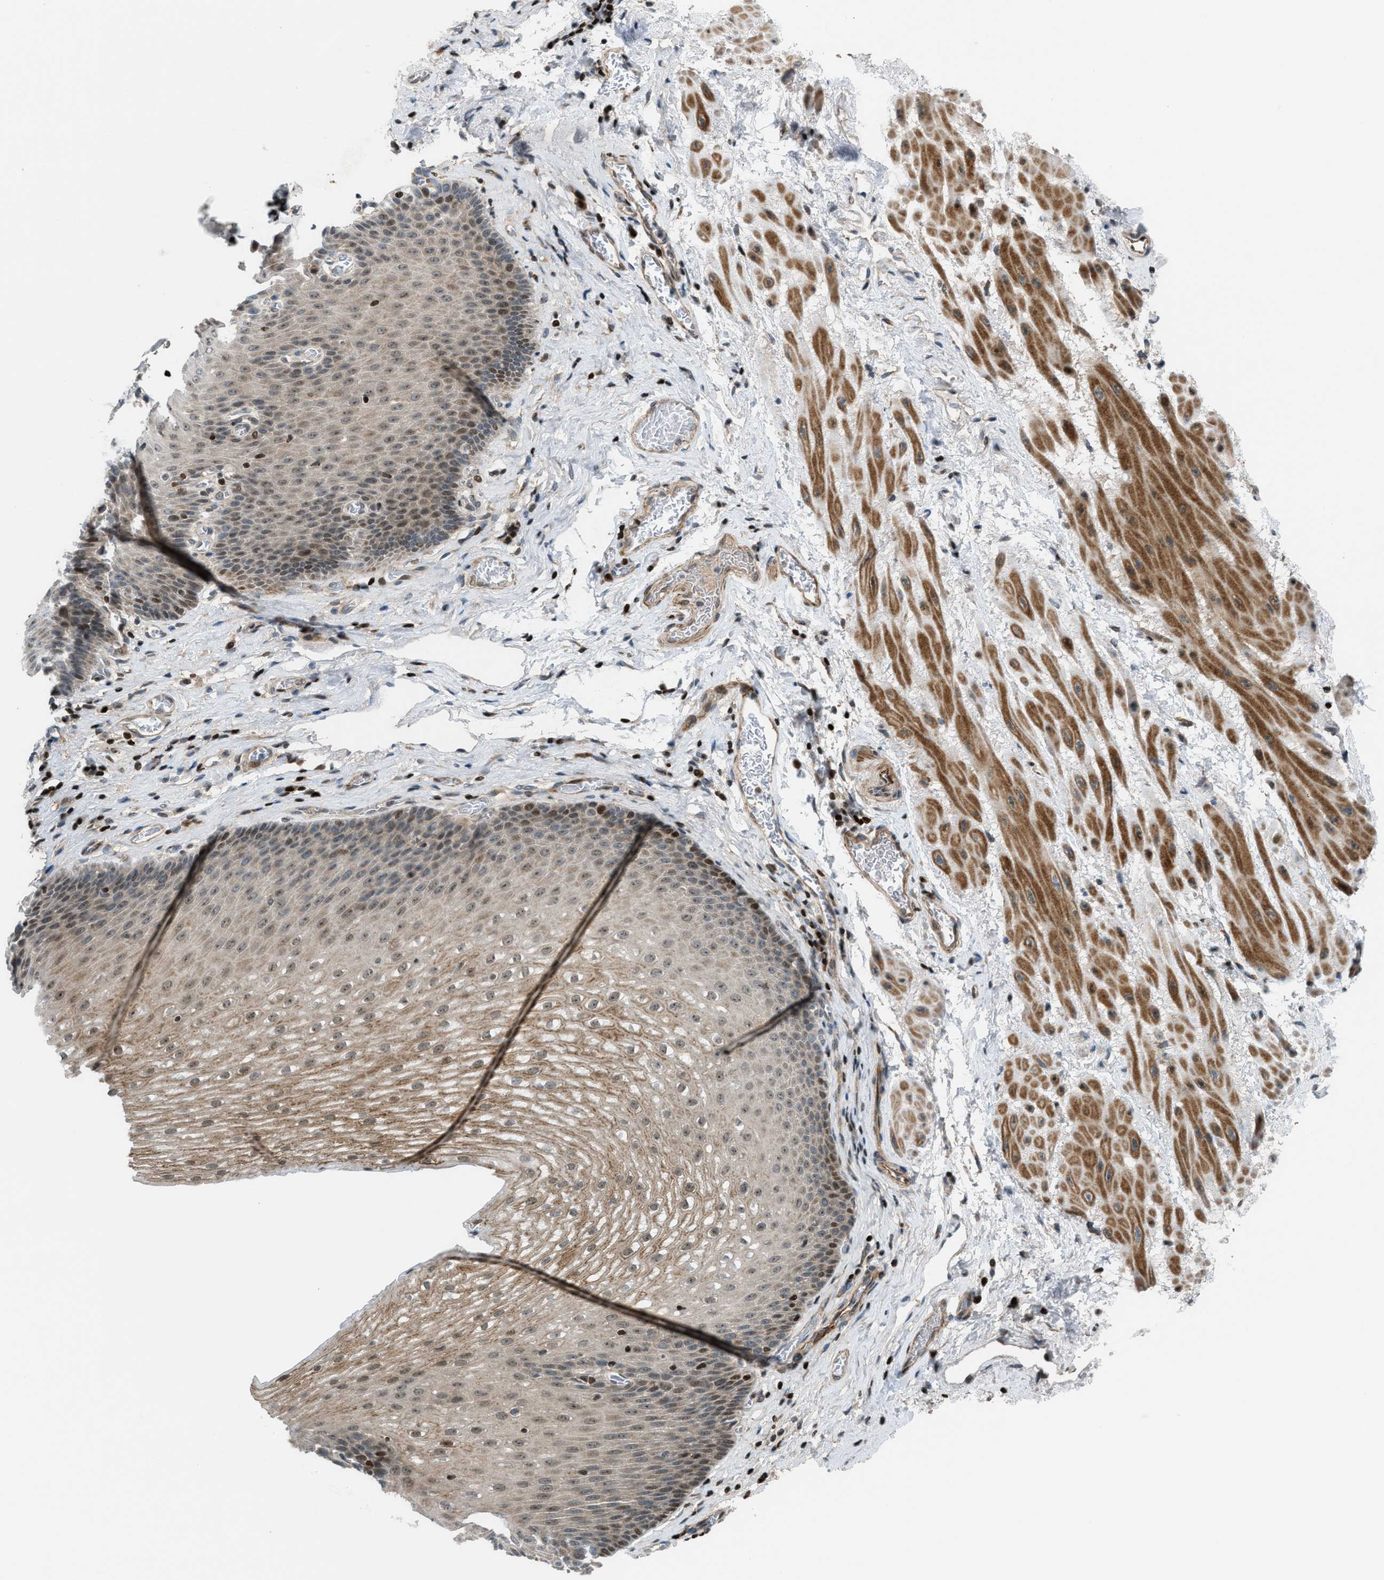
{"staining": {"intensity": "moderate", "quantity": "25%-75%", "location": "cytoplasmic/membranous,nuclear"}, "tissue": "esophagus", "cell_type": "Squamous epithelial cells", "image_type": "normal", "snomed": [{"axis": "morphology", "description": "Normal tissue, NOS"}, {"axis": "topography", "description": "Esophagus"}], "caption": "A medium amount of moderate cytoplasmic/membranous,nuclear staining is seen in about 25%-75% of squamous epithelial cells in benign esophagus.", "gene": "ZNF276", "patient": {"sex": "male", "age": 48}}